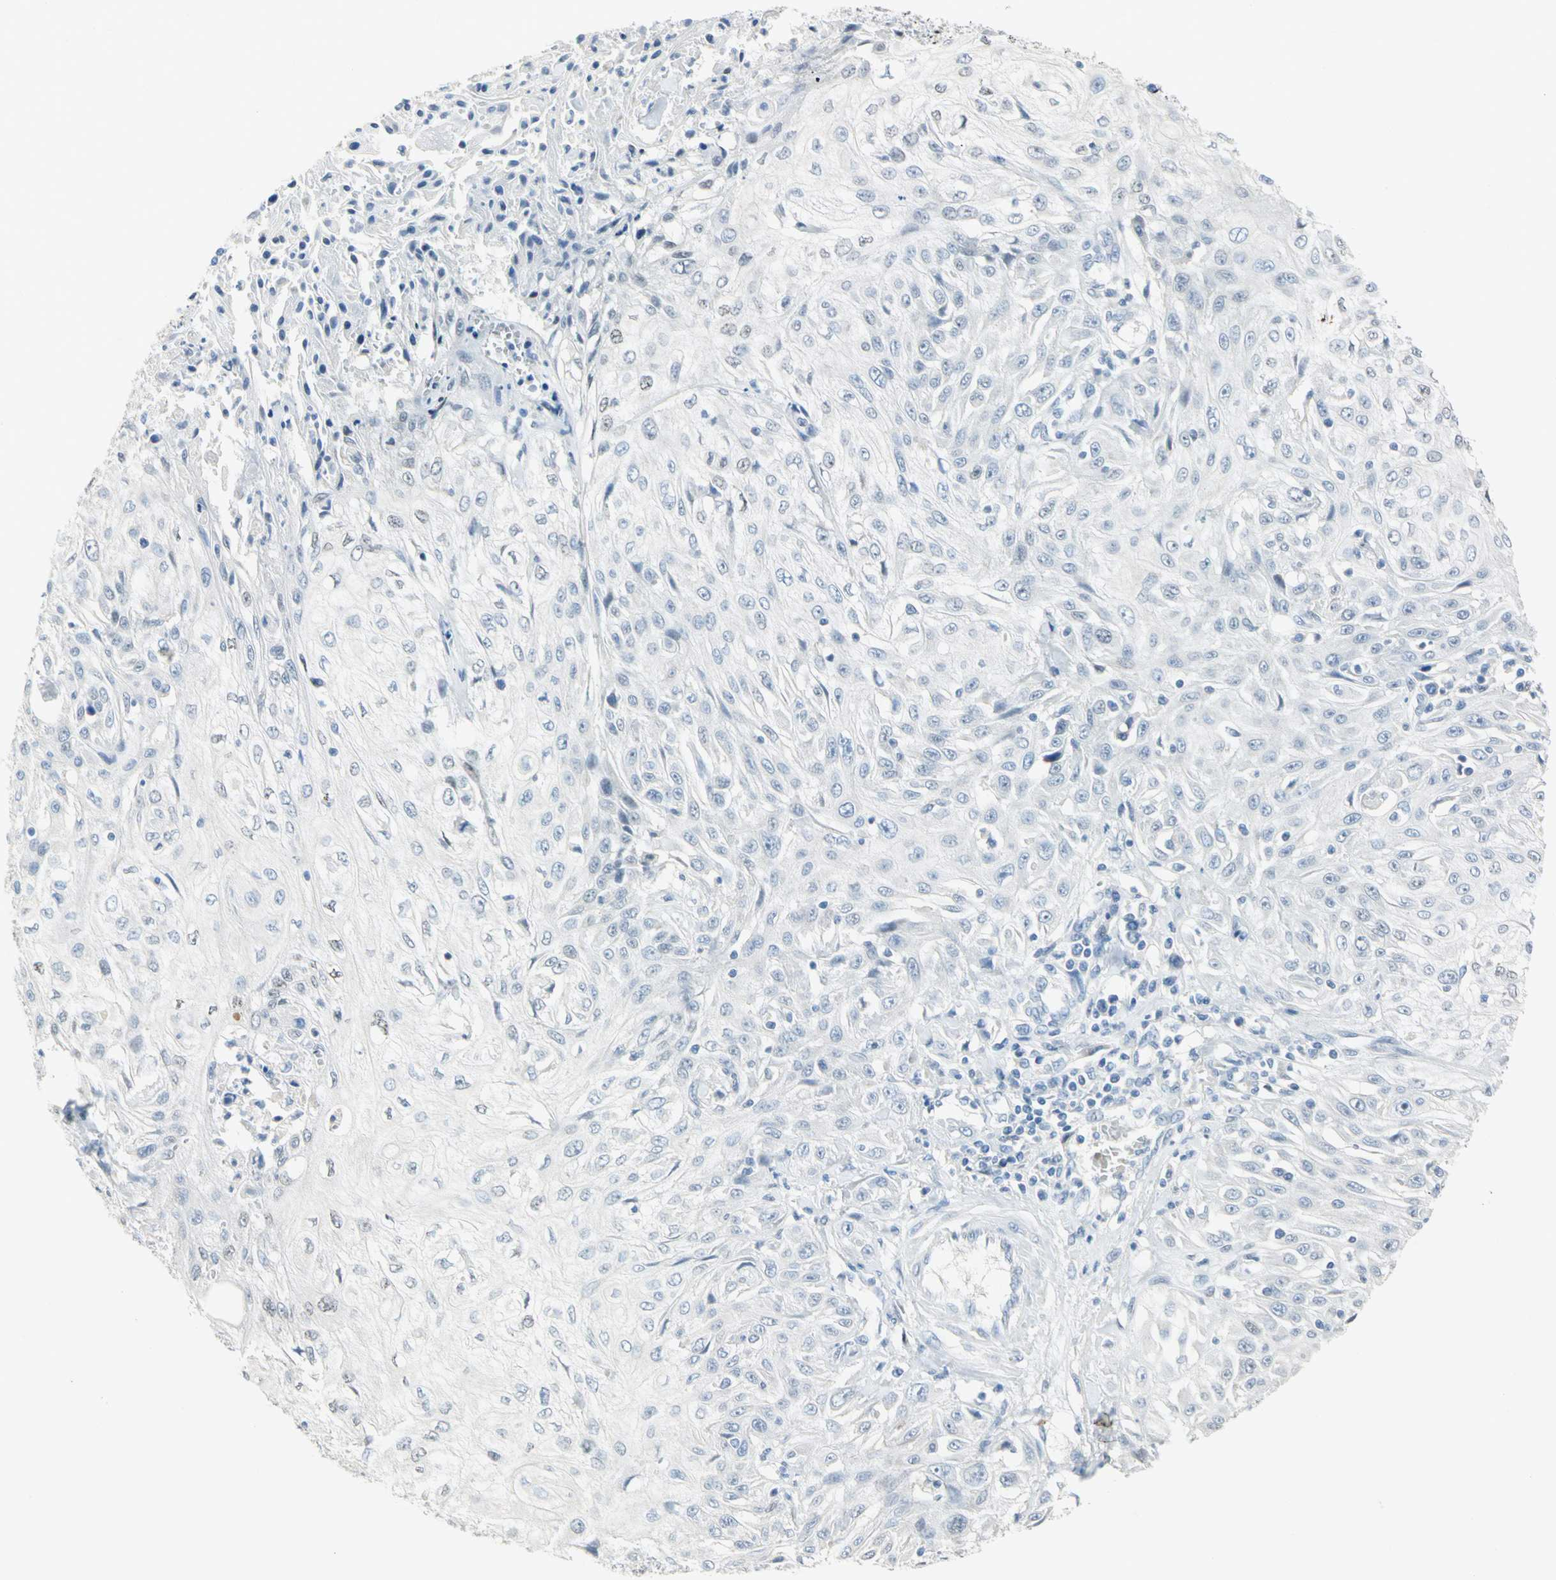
{"staining": {"intensity": "negative", "quantity": "none", "location": "none"}, "tissue": "skin cancer", "cell_type": "Tumor cells", "image_type": "cancer", "snomed": [{"axis": "morphology", "description": "Squamous cell carcinoma, NOS"}, {"axis": "topography", "description": "Skin"}], "caption": "IHC image of skin cancer (squamous cell carcinoma) stained for a protein (brown), which exhibits no staining in tumor cells. (DAB IHC visualized using brightfield microscopy, high magnification).", "gene": "NAB2", "patient": {"sex": "male", "age": 75}}